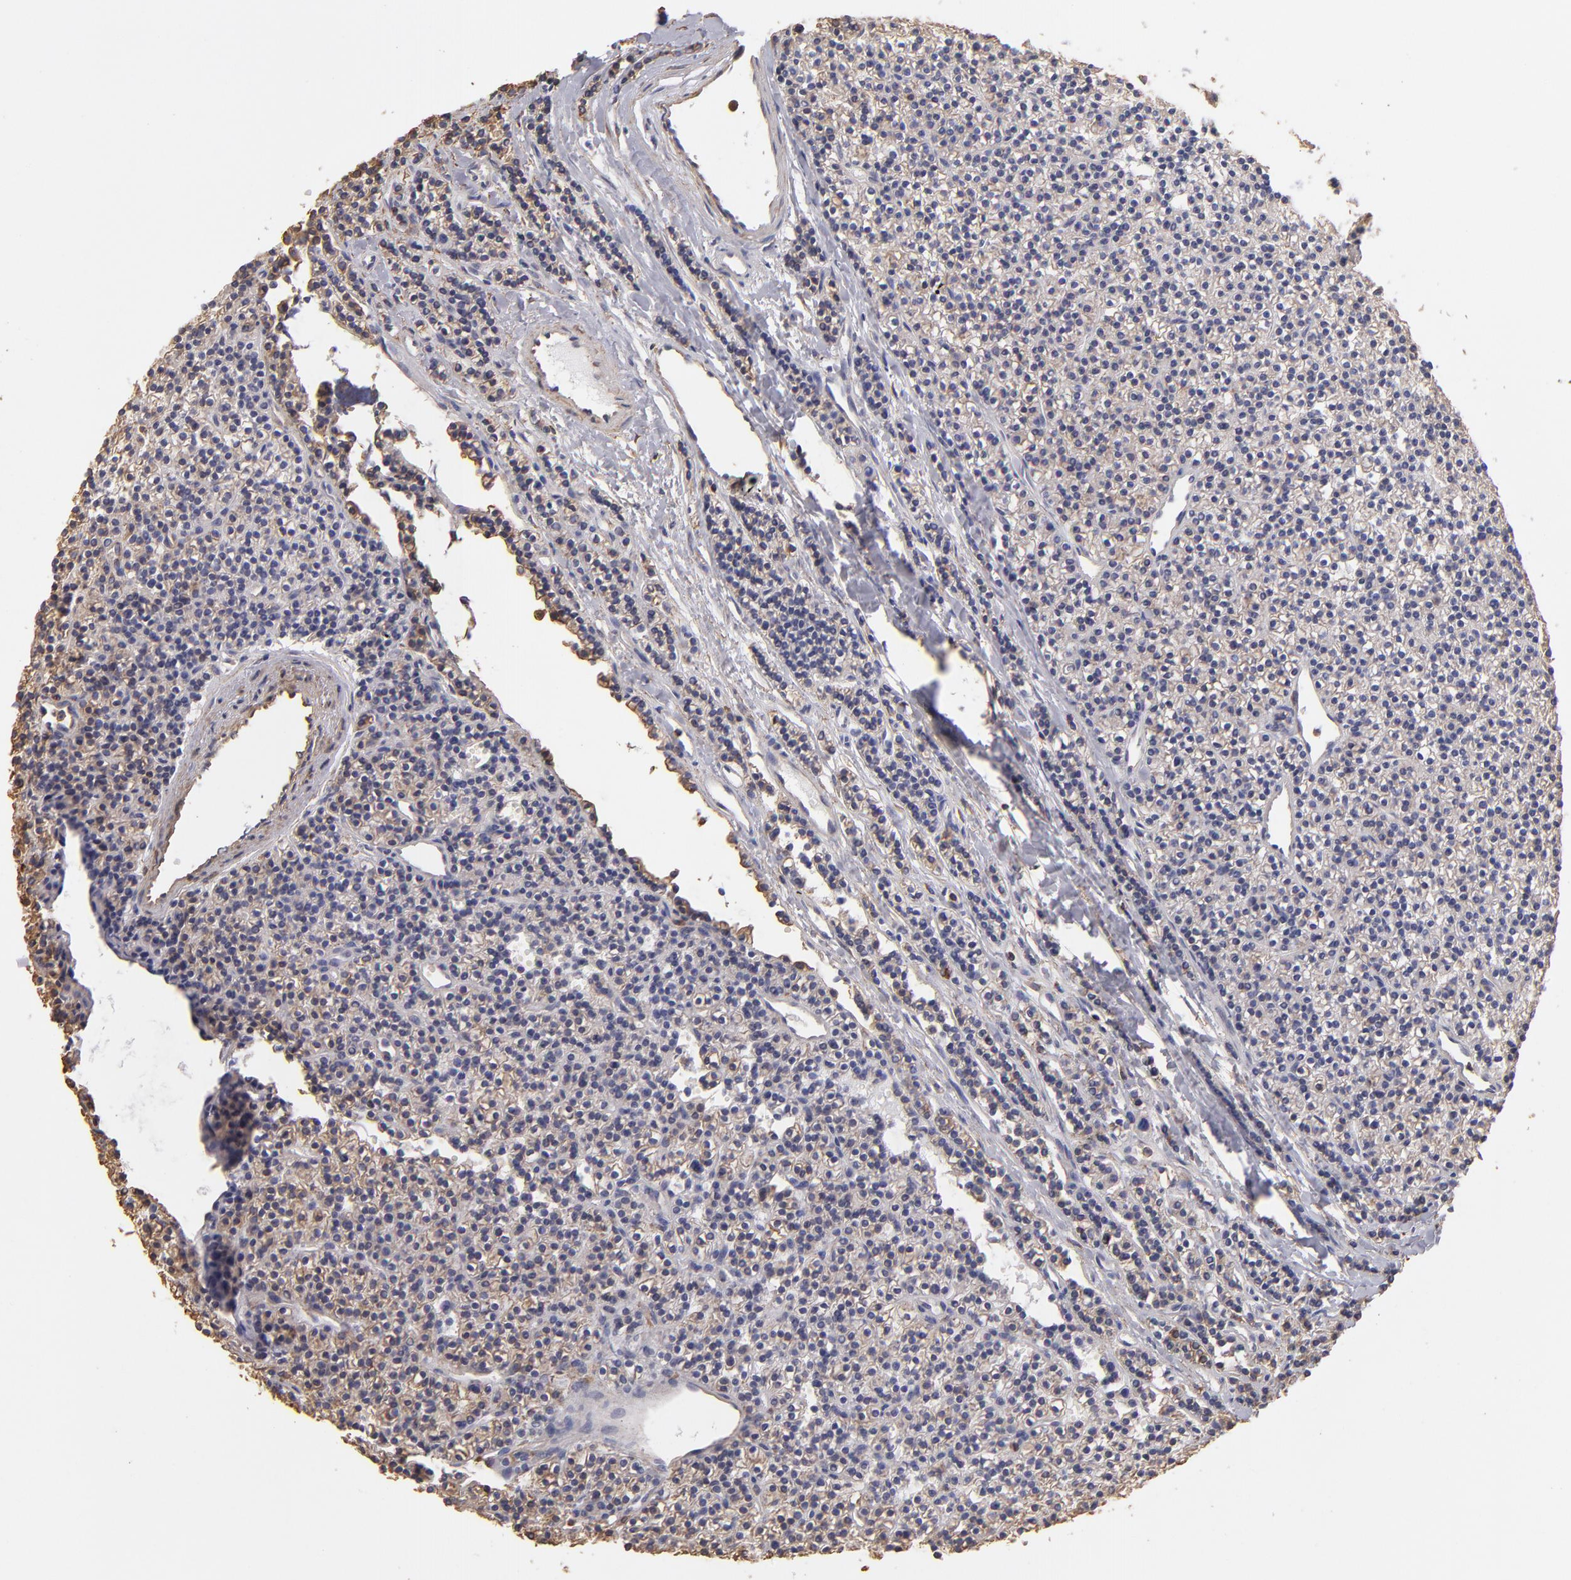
{"staining": {"intensity": "negative", "quantity": "none", "location": "none"}, "tissue": "parathyroid gland", "cell_type": "Glandular cells", "image_type": "normal", "snomed": [{"axis": "morphology", "description": "Normal tissue, NOS"}, {"axis": "topography", "description": "Parathyroid gland"}], "caption": "This micrograph is of normal parathyroid gland stained with immunohistochemistry to label a protein in brown with the nuclei are counter-stained blue. There is no expression in glandular cells.", "gene": "ABCB1", "patient": {"sex": "female", "age": 45}}